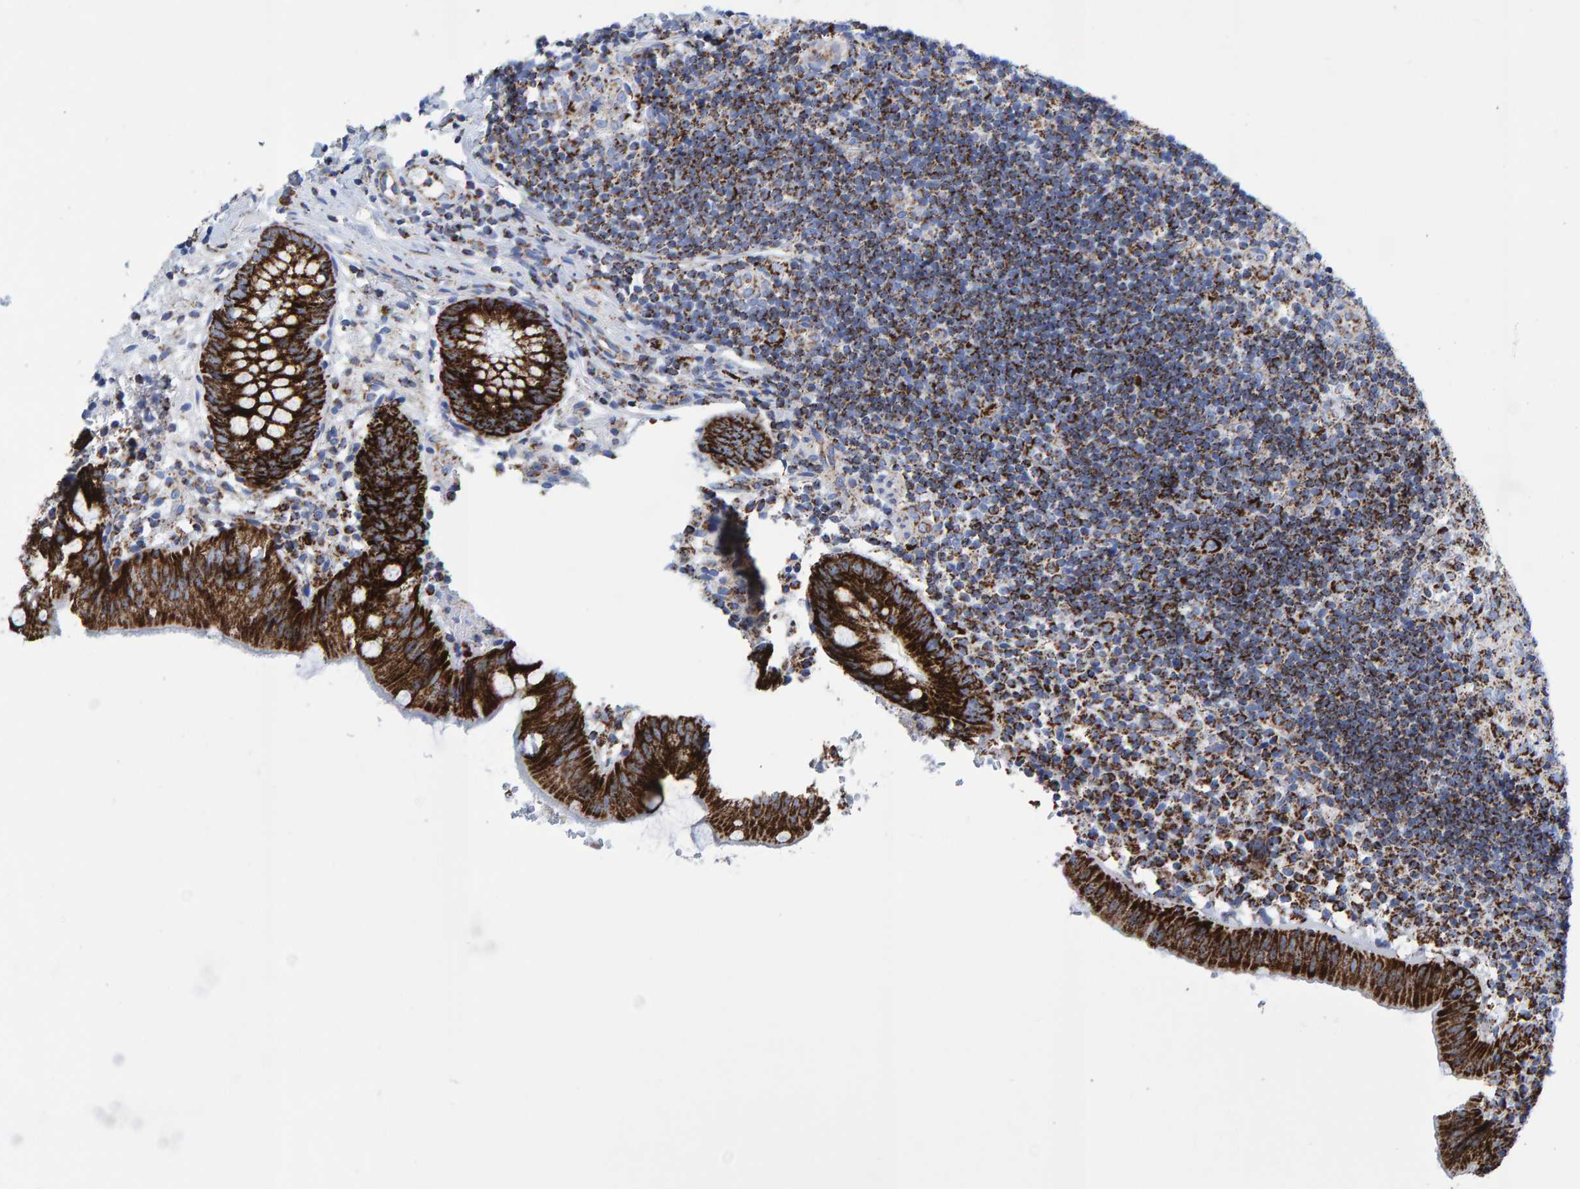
{"staining": {"intensity": "strong", "quantity": ">75%", "location": "cytoplasmic/membranous"}, "tissue": "appendix", "cell_type": "Glandular cells", "image_type": "normal", "snomed": [{"axis": "morphology", "description": "Normal tissue, NOS"}, {"axis": "topography", "description": "Appendix"}], "caption": "Glandular cells display high levels of strong cytoplasmic/membranous positivity in about >75% of cells in benign human appendix.", "gene": "ENSG00000262660", "patient": {"sex": "male", "age": 8}}